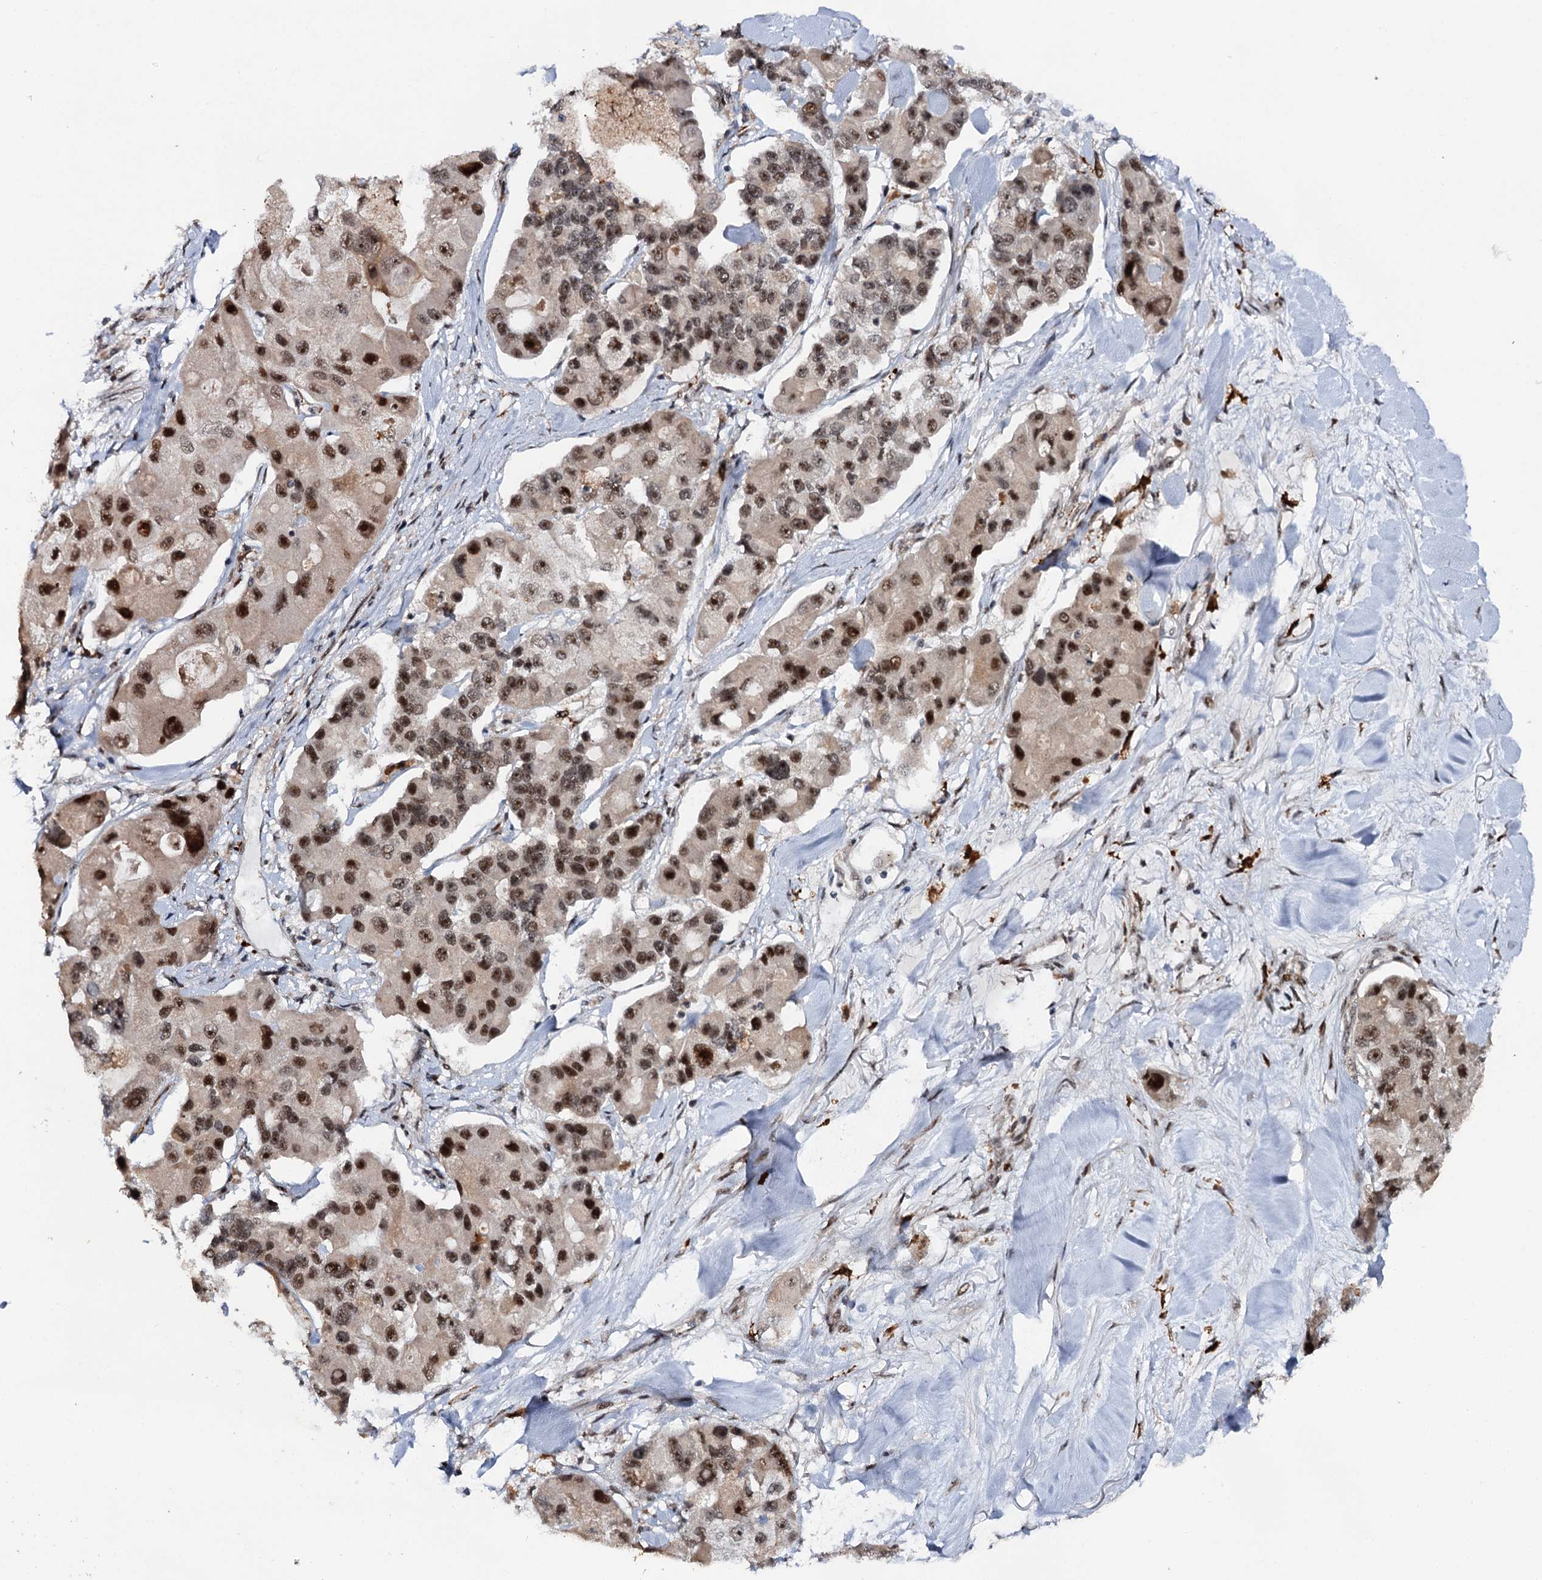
{"staining": {"intensity": "strong", "quantity": ">75%", "location": "nuclear"}, "tissue": "lung cancer", "cell_type": "Tumor cells", "image_type": "cancer", "snomed": [{"axis": "morphology", "description": "Adenocarcinoma, NOS"}, {"axis": "topography", "description": "Lung"}], "caption": "About >75% of tumor cells in lung cancer (adenocarcinoma) display strong nuclear protein positivity as visualized by brown immunohistochemical staining.", "gene": "BUD13", "patient": {"sex": "female", "age": 54}}